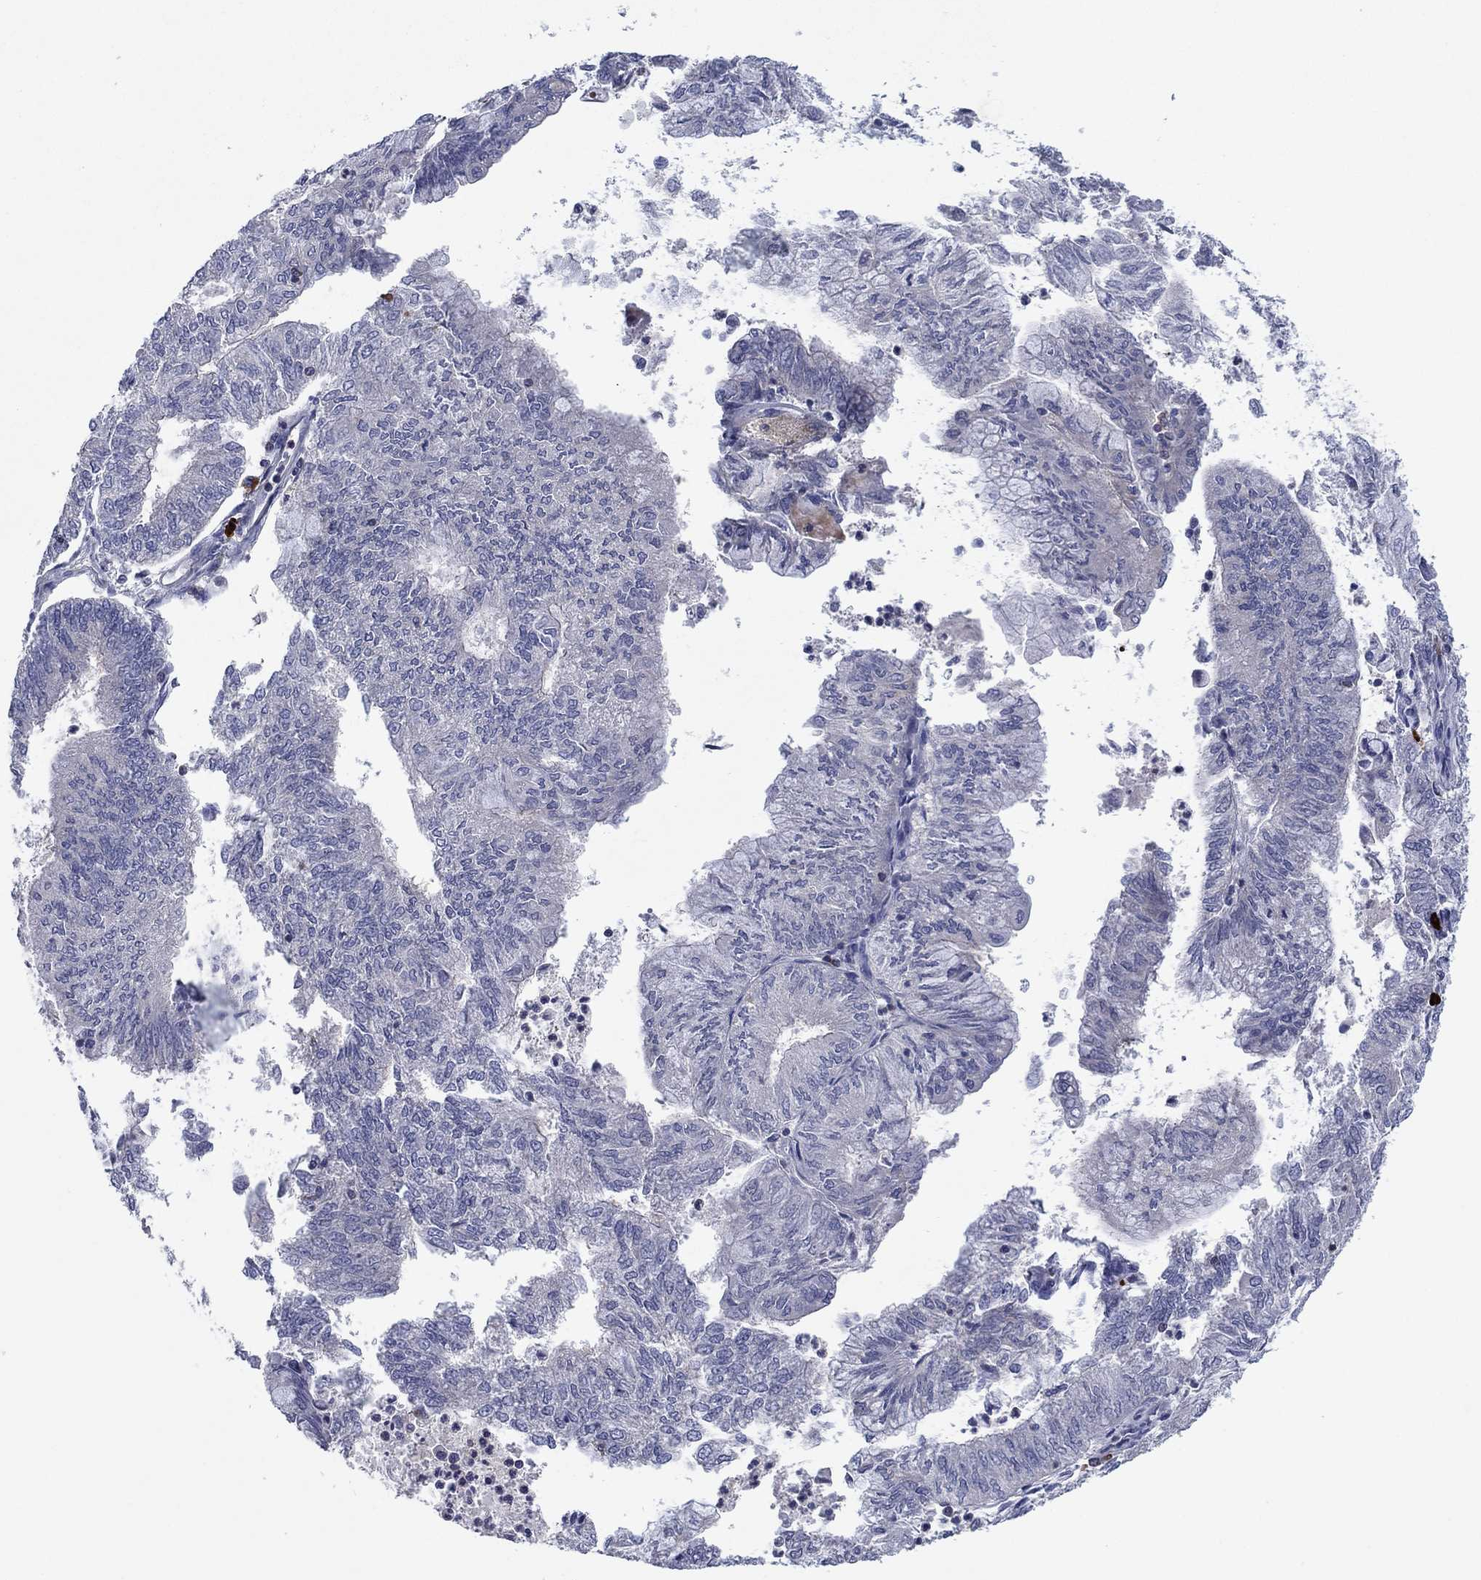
{"staining": {"intensity": "negative", "quantity": "none", "location": "none"}, "tissue": "endometrial cancer", "cell_type": "Tumor cells", "image_type": "cancer", "snomed": [{"axis": "morphology", "description": "Adenocarcinoma, NOS"}, {"axis": "topography", "description": "Endometrium"}], "caption": "A photomicrograph of human adenocarcinoma (endometrial) is negative for staining in tumor cells. Brightfield microscopy of immunohistochemistry stained with DAB (brown) and hematoxylin (blue), captured at high magnification.", "gene": "PVR", "patient": {"sex": "female", "age": 59}}